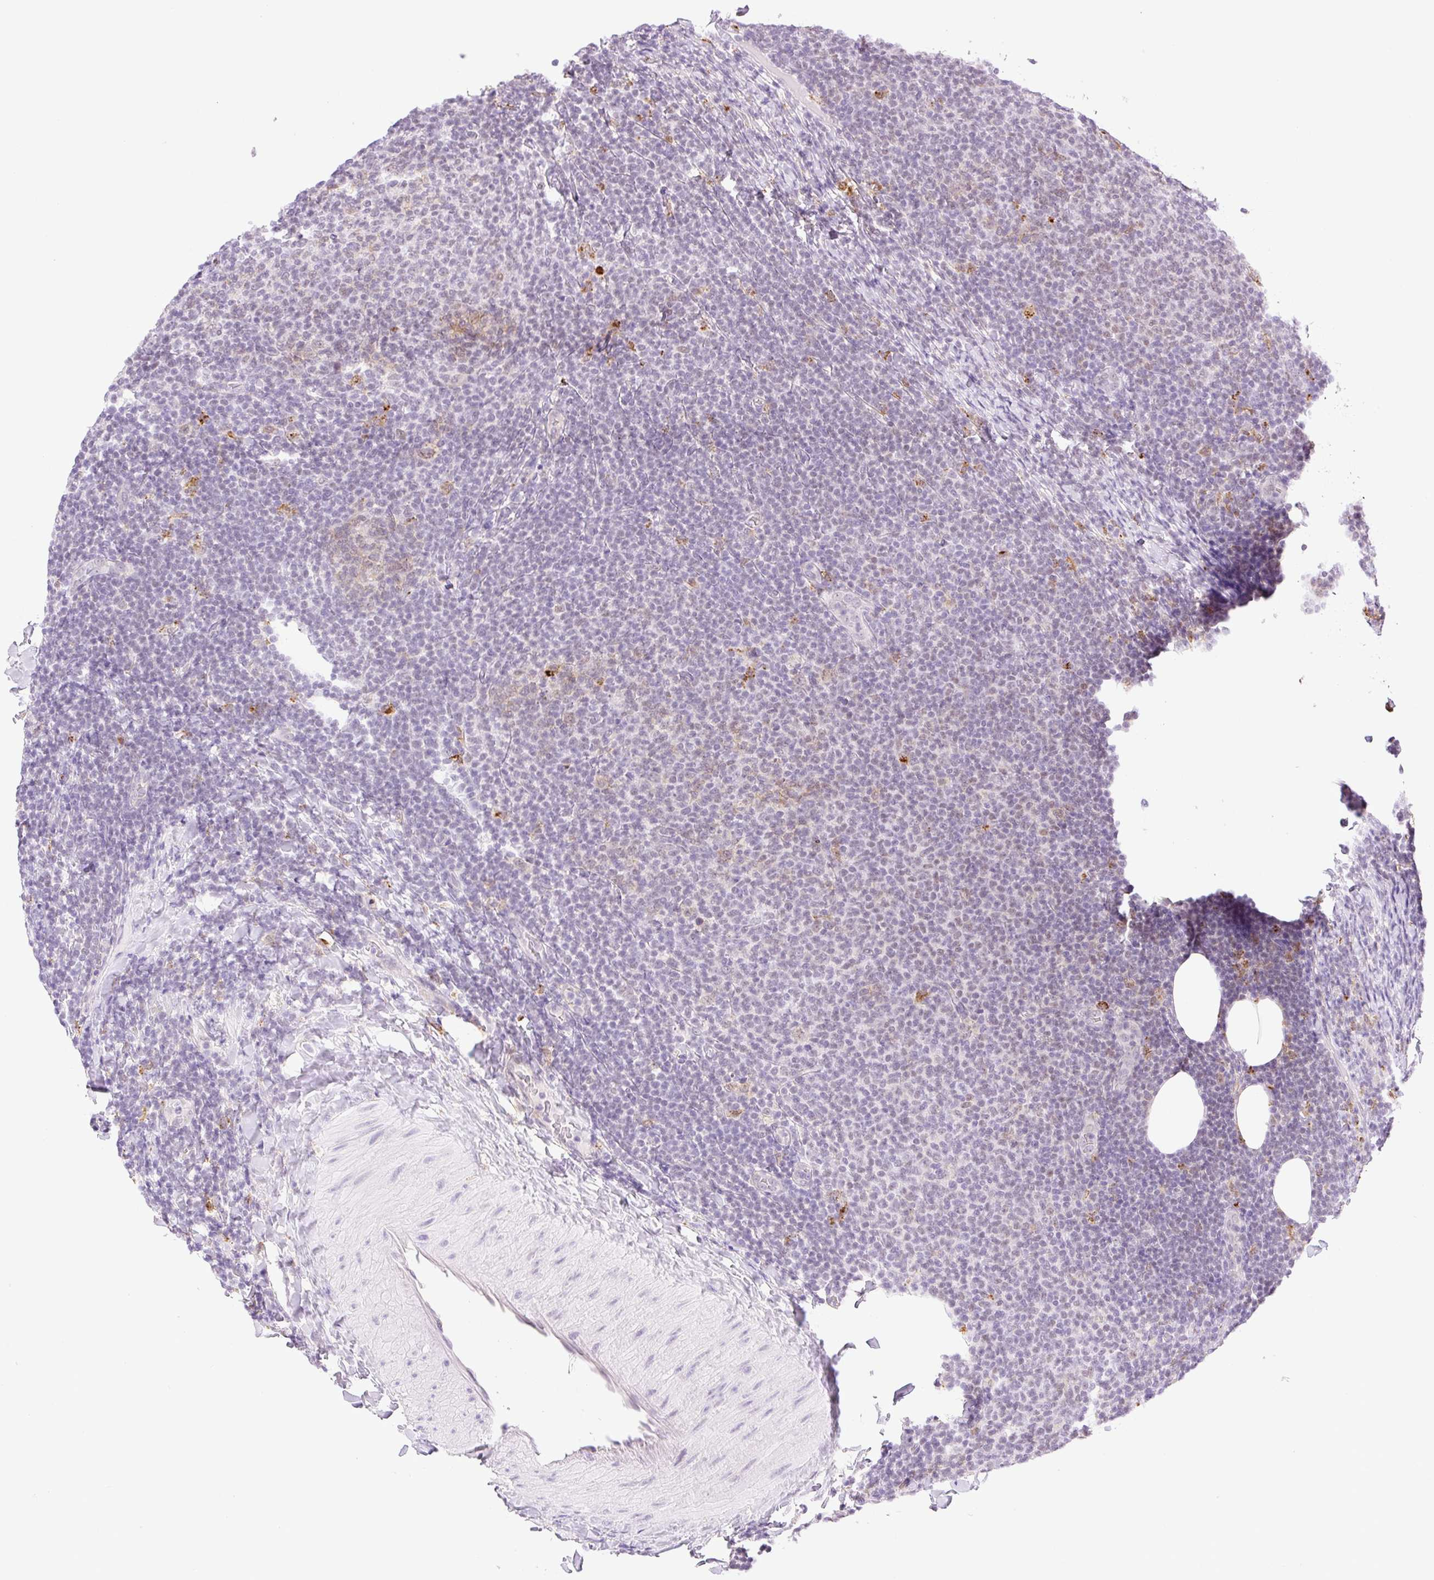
{"staining": {"intensity": "negative", "quantity": "none", "location": "none"}, "tissue": "lymphoma", "cell_type": "Tumor cells", "image_type": "cancer", "snomed": [{"axis": "morphology", "description": "Malignant lymphoma, non-Hodgkin's type, Low grade"}, {"axis": "topography", "description": "Lymph node"}], "caption": "This is an immunohistochemistry (IHC) photomicrograph of low-grade malignant lymphoma, non-Hodgkin's type. There is no staining in tumor cells.", "gene": "PALM3", "patient": {"sex": "male", "age": 66}}